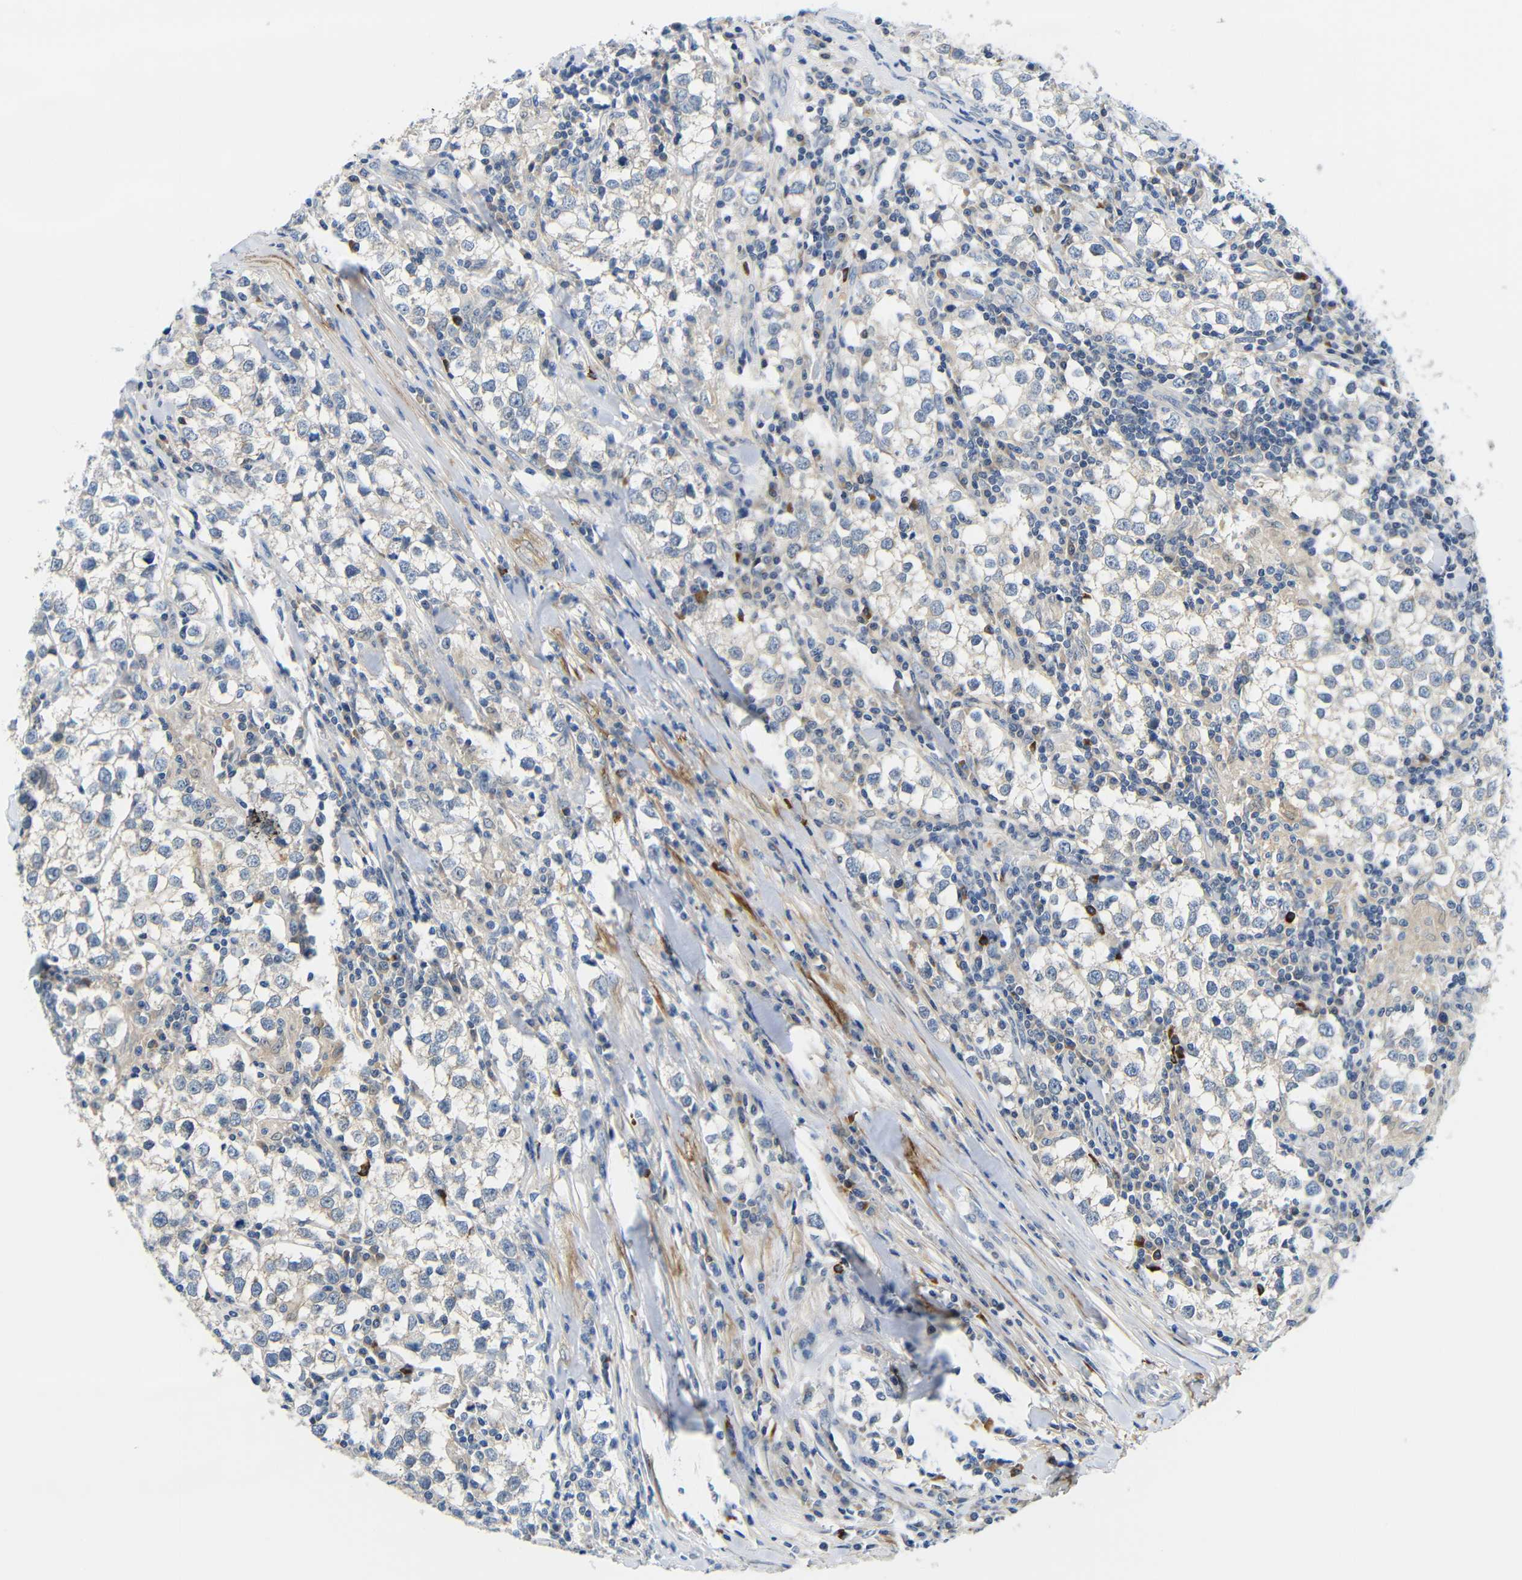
{"staining": {"intensity": "negative", "quantity": "none", "location": "none"}, "tissue": "testis cancer", "cell_type": "Tumor cells", "image_type": "cancer", "snomed": [{"axis": "morphology", "description": "Seminoma, NOS"}, {"axis": "morphology", "description": "Carcinoma, Embryonal, NOS"}, {"axis": "topography", "description": "Testis"}], "caption": "Immunohistochemistry (IHC) photomicrograph of embryonal carcinoma (testis) stained for a protein (brown), which demonstrates no staining in tumor cells.", "gene": "NEGR1", "patient": {"sex": "male", "age": 36}}